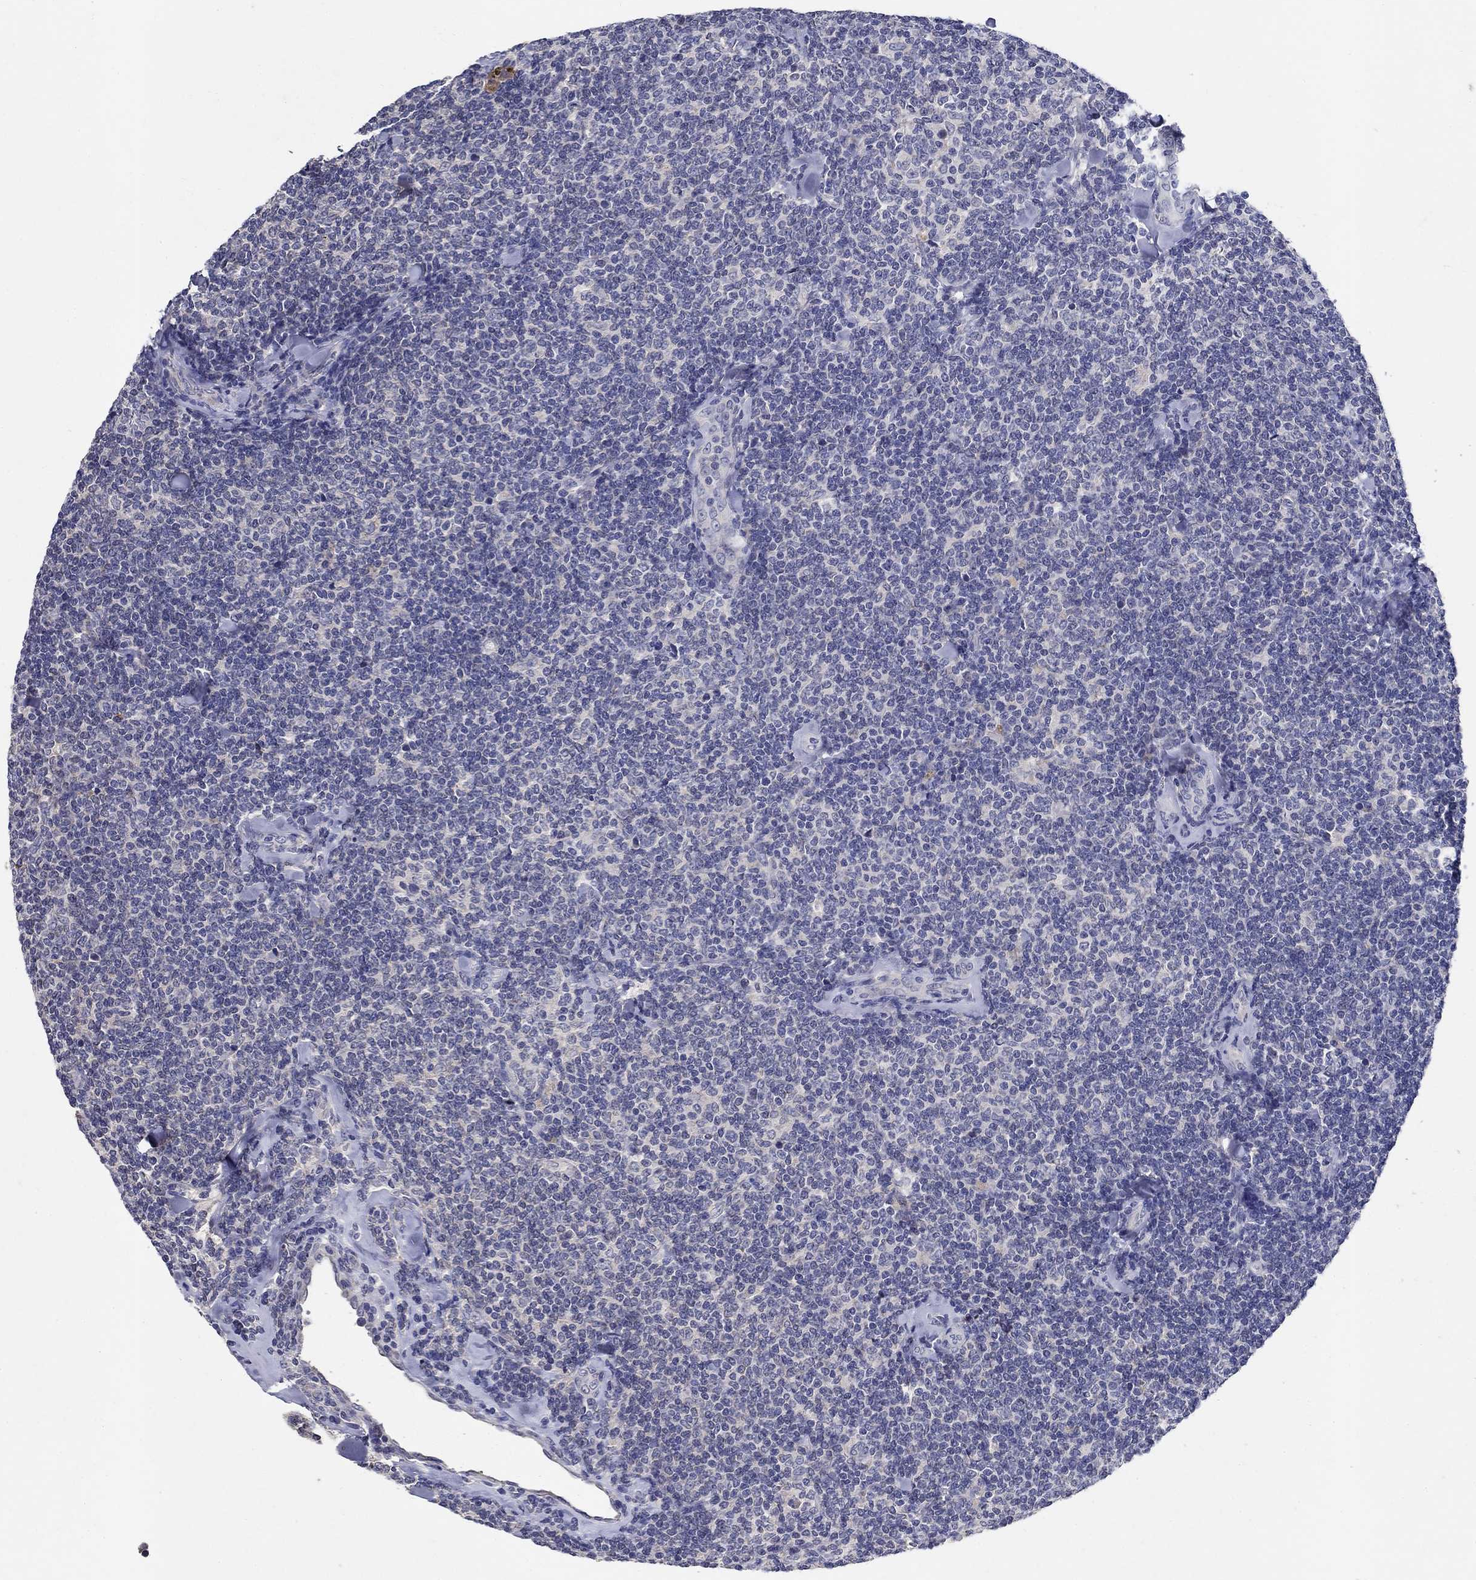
{"staining": {"intensity": "negative", "quantity": "none", "location": "none"}, "tissue": "lymphoma", "cell_type": "Tumor cells", "image_type": "cancer", "snomed": [{"axis": "morphology", "description": "Malignant lymphoma, non-Hodgkin's type, Low grade"}, {"axis": "topography", "description": "Lymph node"}], "caption": "DAB immunohistochemical staining of human low-grade malignant lymphoma, non-Hodgkin's type reveals no significant expression in tumor cells.", "gene": "PROZ", "patient": {"sex": "female", "age": 56}}